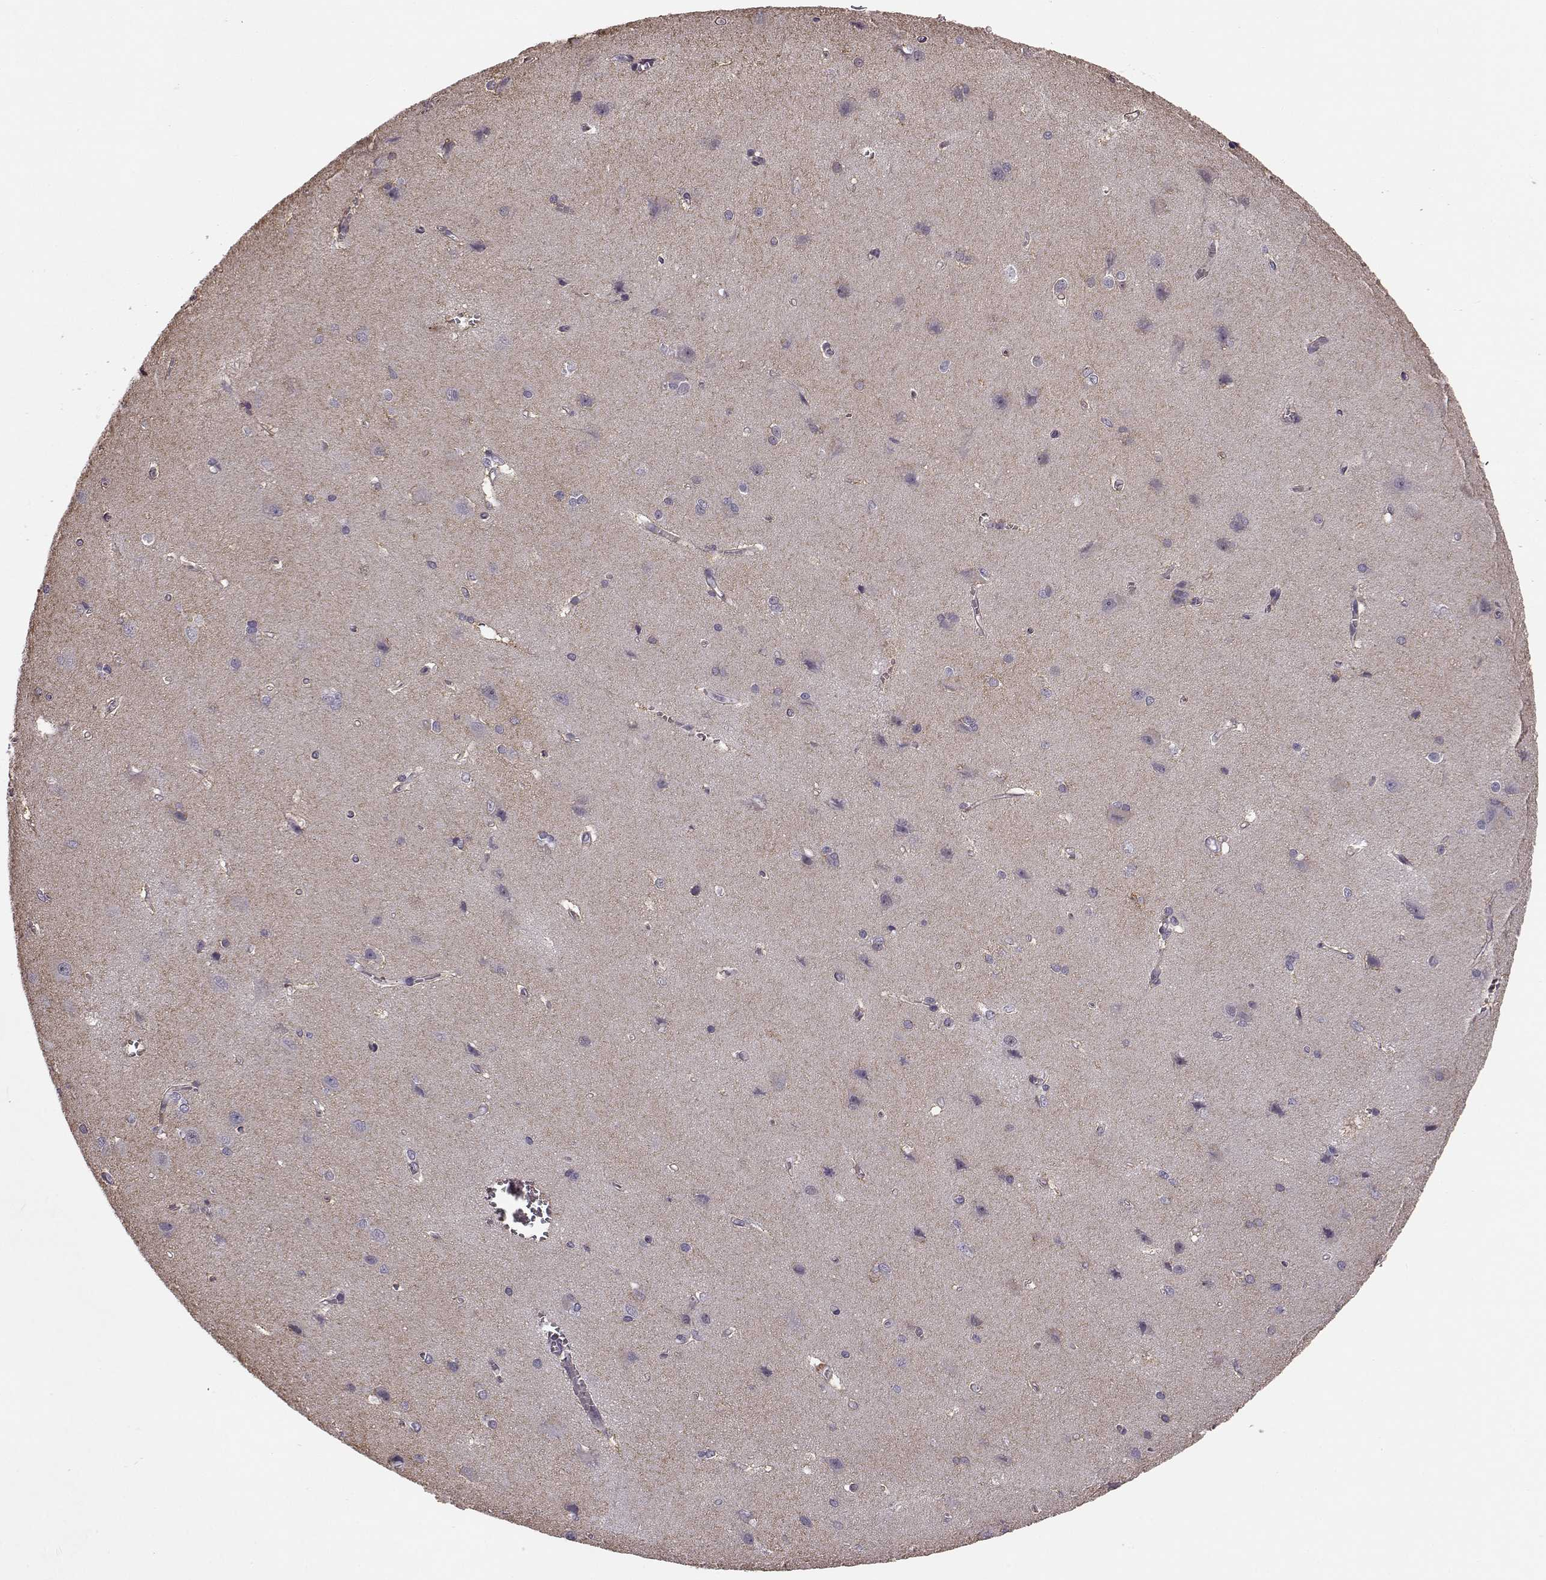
{"staining": {"intensity": "negative", "quantity": "none", "location": "none"}, "tissue": "cerebral cortex", "cell_type": "Endothelial cells", "image_type": "normal", "snomed": [{"axis": "morphology", "description": "Normal tissue, NOS"}, {"axis": "topography", "description": "Cerebral cortex"}], "caption": "Image shows no protein expression in endothelial cells of normal cerebral cortex.", "gene": "SLCO3A1", "patient": {"sex": "male", "age": 37}}